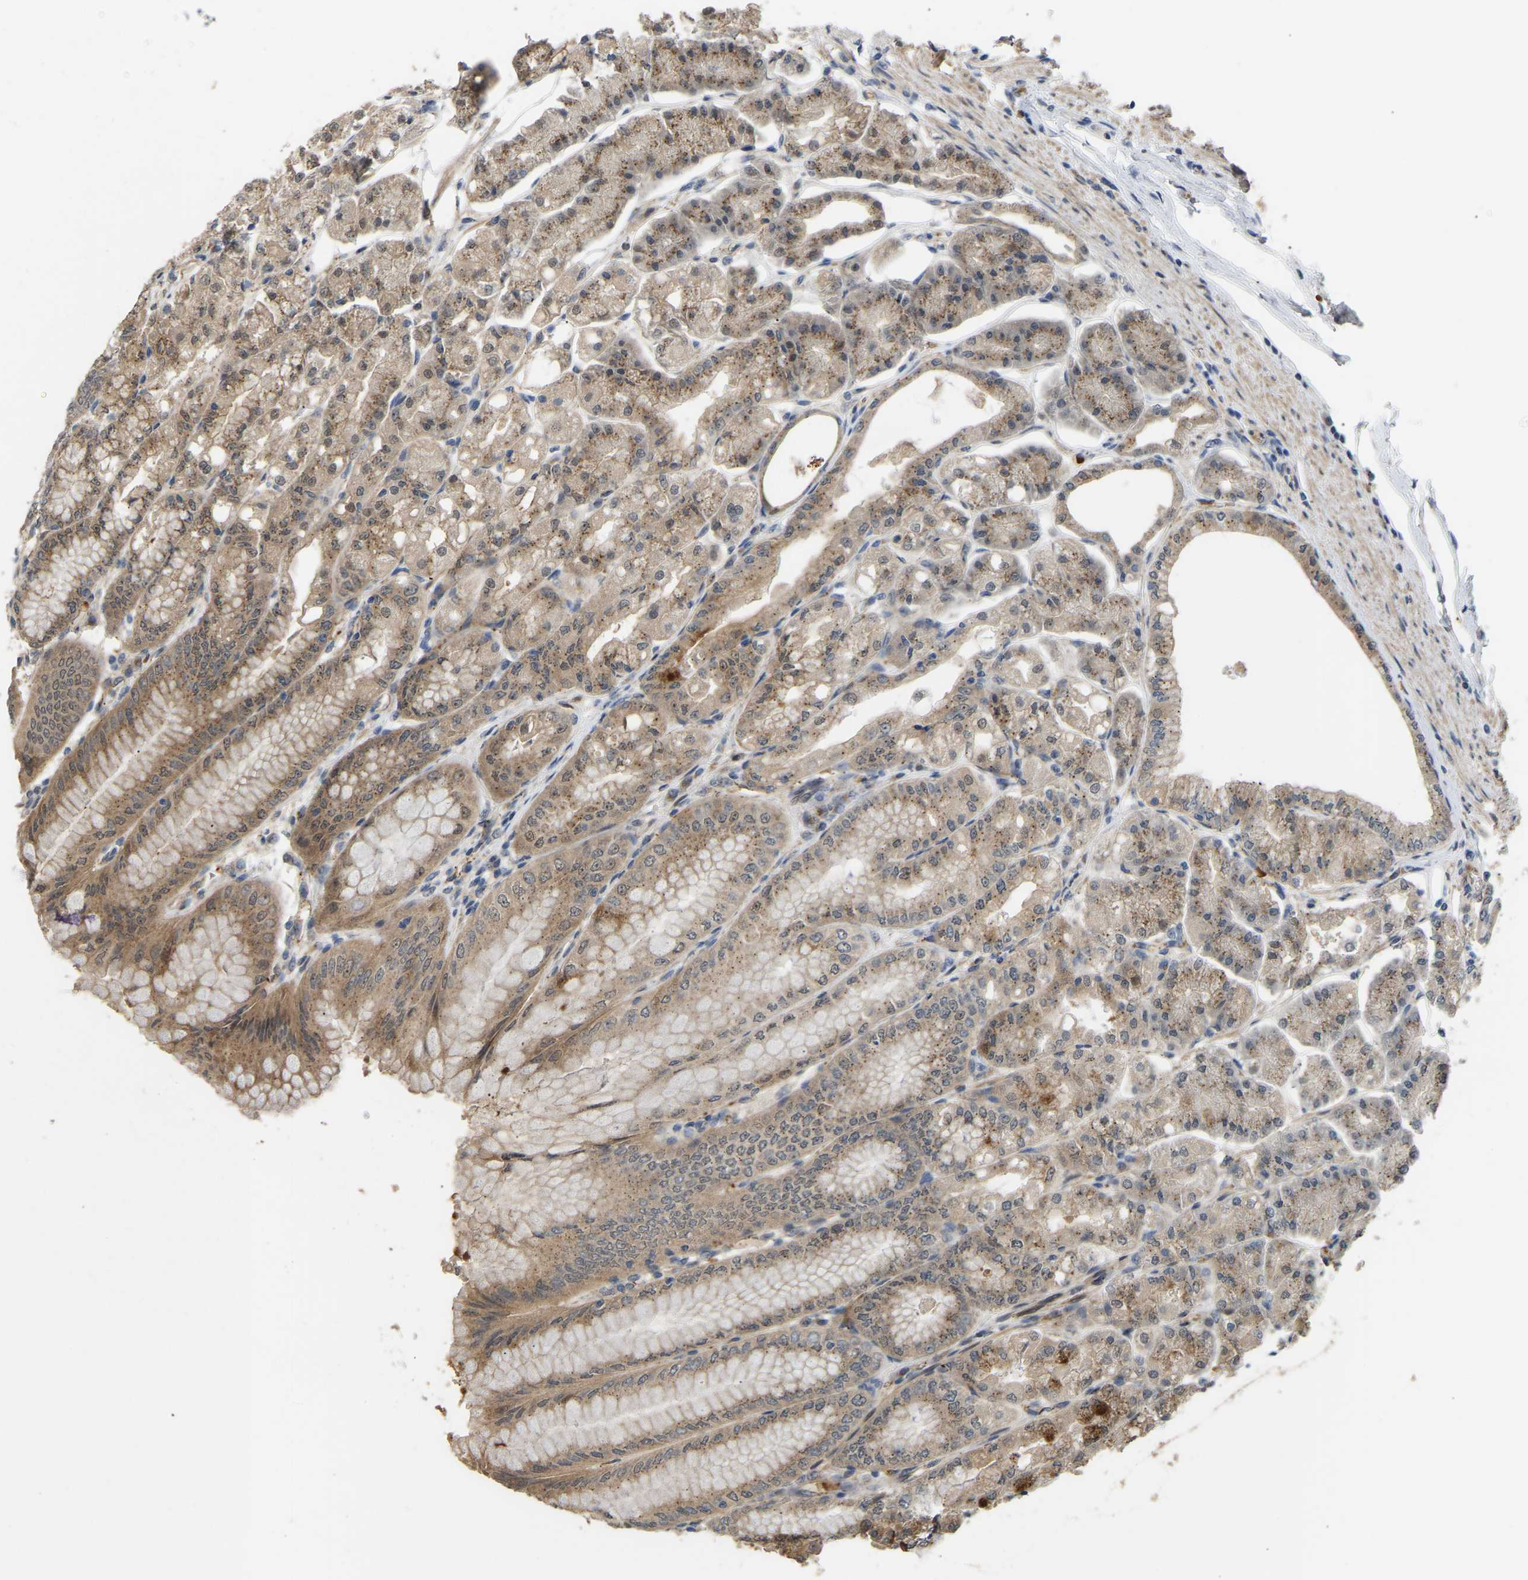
{"staining": {"intensity": "moderate", "quantity": ">75%", "location": "cytoplasmic/membranous"}, "tissue": "stomach", "cell_type": "Glandular cells", "image_type": "normal", "snomed": [{"axis": "morphology", "description": "Normal tissue, NOS"}, {"axis": "topography", "description": "Stomach, lower"}], "caption": "A high-resolution histopathology image shows immunohistochemistry (IHC) staining of normal stomach, which exhibits moderate cytoplasmic/membranous positivity in about >75% of glandular cells.", "gene": "LIMK2", "patient": {"sex": "male", "age": 71}}